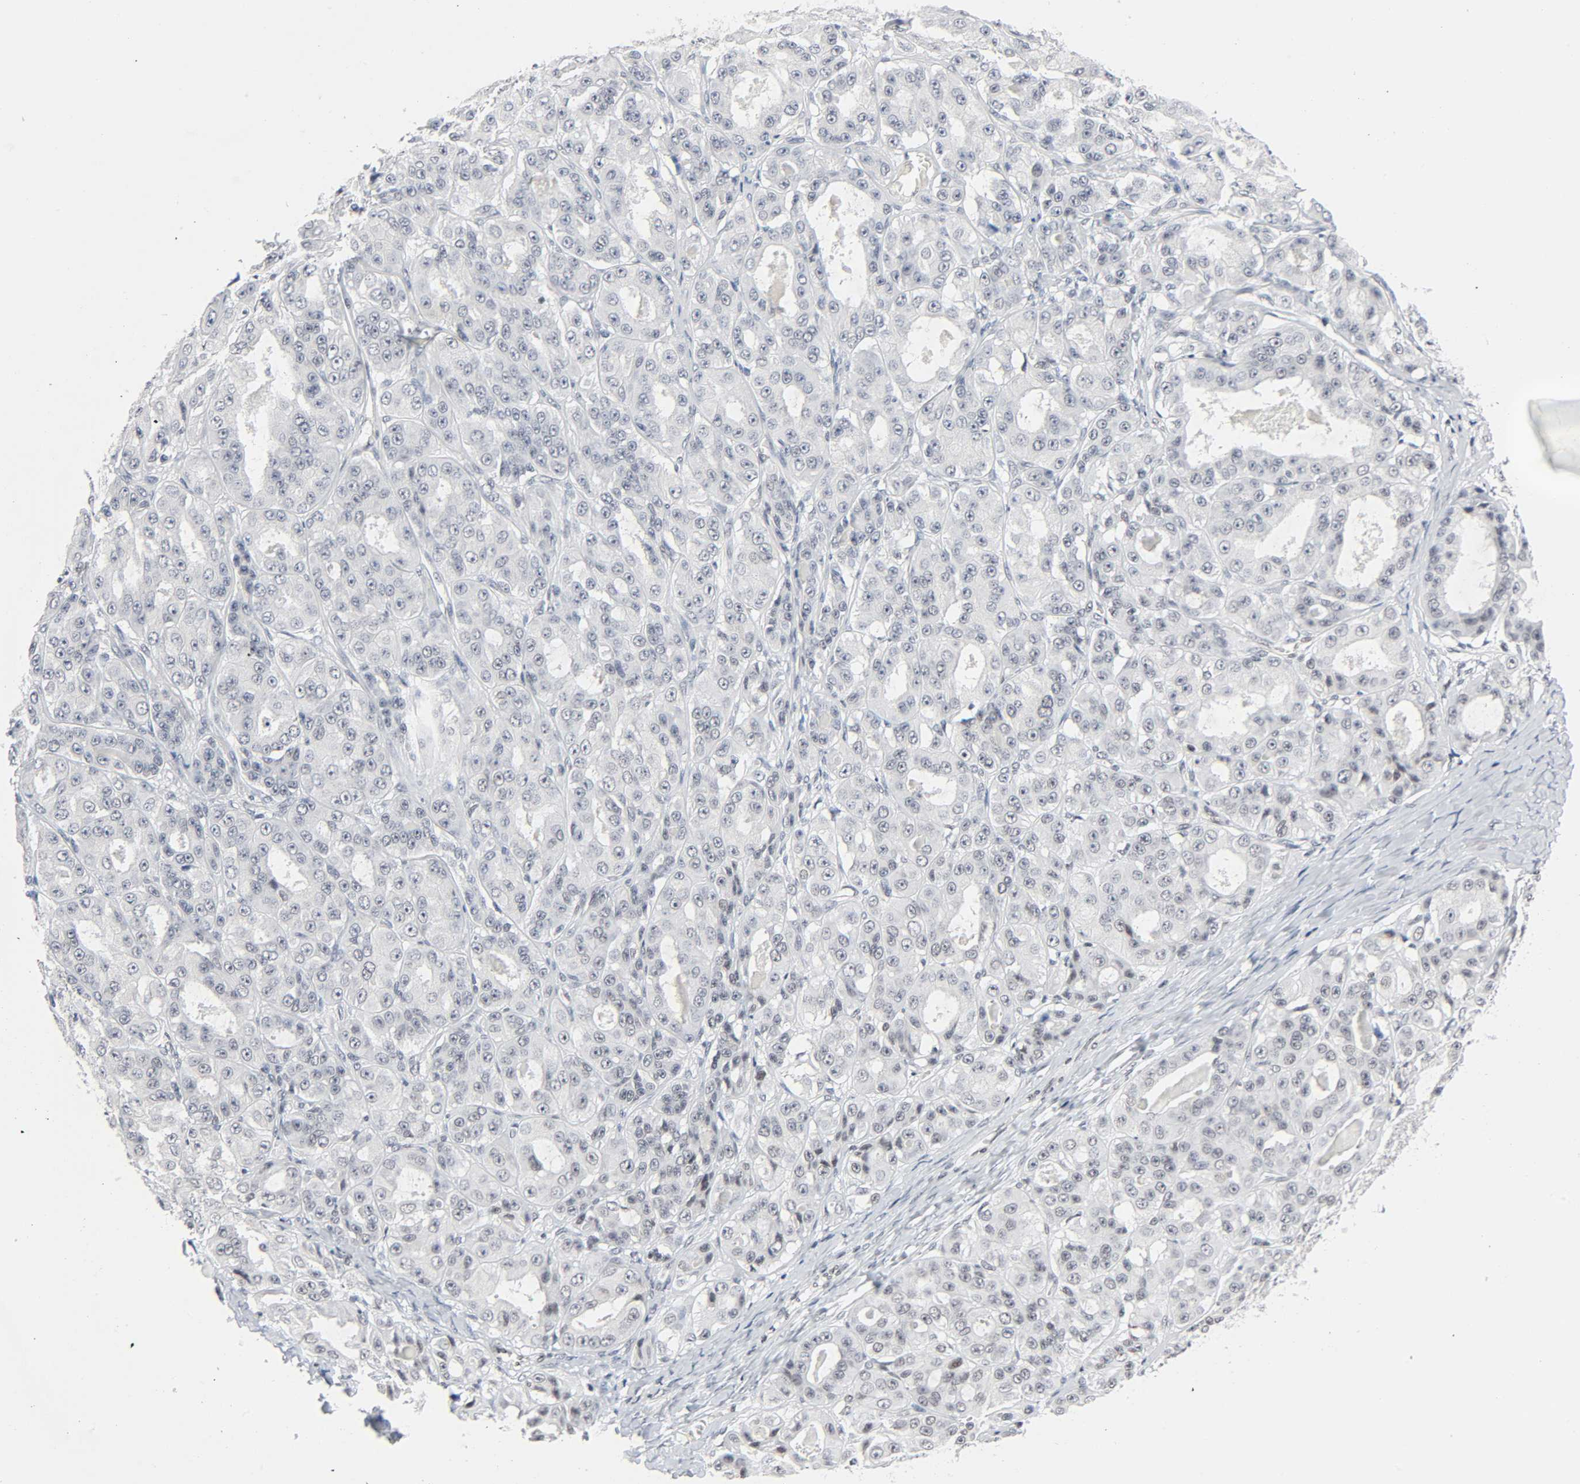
{"staining": {"intensity": "negative", "quantity": "none", "location": "none"}, "tissue": "ovarian cancer", "cell_type": "Tumor cells", "image_type": "cancer", "snomed": [{"axis": "morphology", "description": "Normal tissue, NOS"}, {"axis": "morphology", "description": "Cystadenocarcinoma, serous, NOS"}, {"axis": "topography", "description": "Fallopian tube"}, {"axis": "topography", "description": "Ovary"}], "caption": "The image shows no significant positivity in tumor cells of ovarian cancer (serous cystadenocarcinoma).", "gene": "GABPA", "patient": {"sex": "female", "age": 56}}